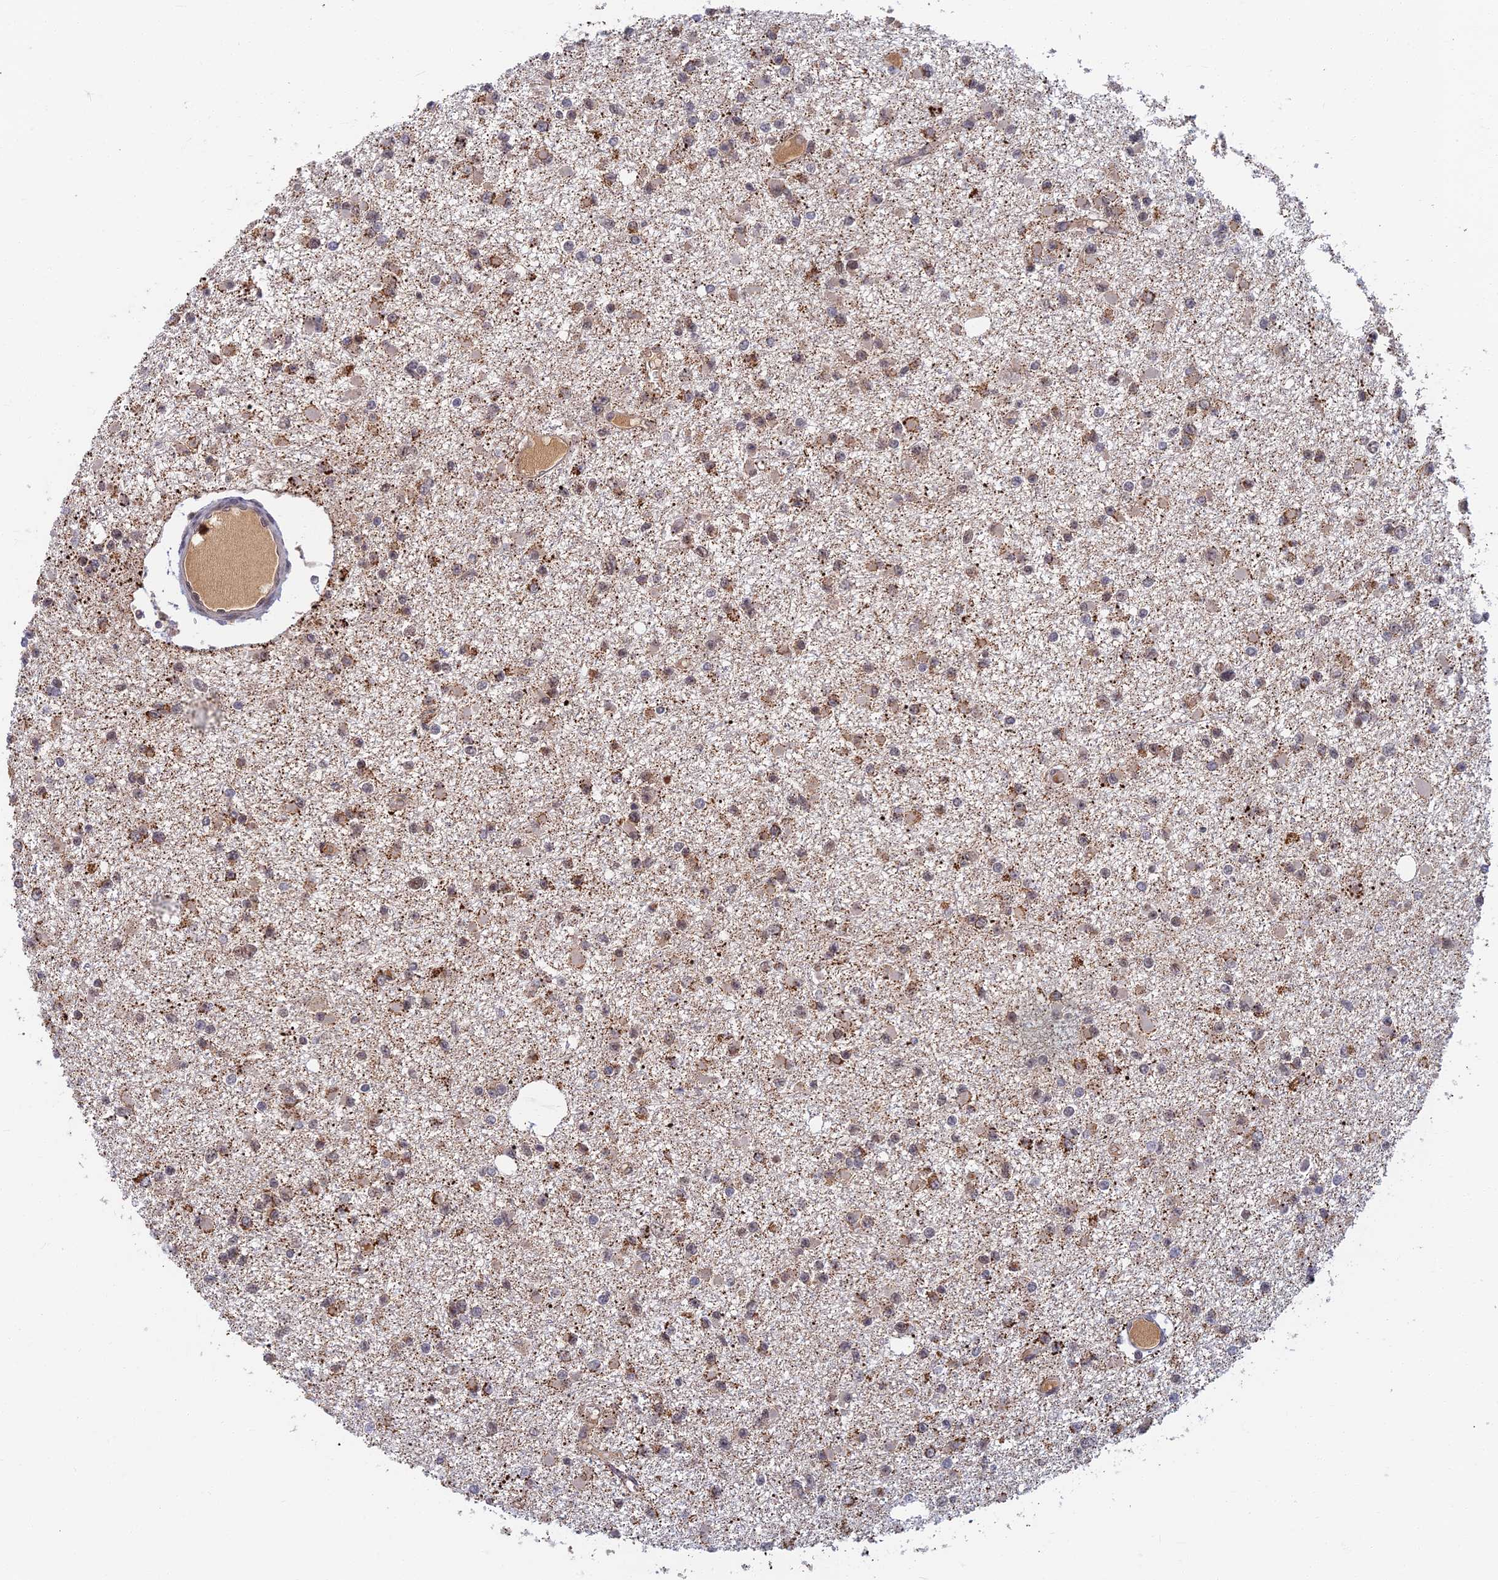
{"staining": {"intensity": "moderate", "quantity": "25%-75%", "location": "nuclear"}, "tissue": "glioma", "cell_type": "Tumor cells", "image_type": "cancer", "snomed": [{"axis": "morphology", "description": "Glioma, malignant, Low grade"}, {"axis": "topography", "description": "Brain"}], "caption": "DAB (3,3'-diaminobenzidine) immunohistochemical staining of human glioma reveals moderate nuclear protein staining in approximately 25%-75% of tumor cells.", "gene": "TCEA2", "patient": {"sex": "female", "age": 22}}